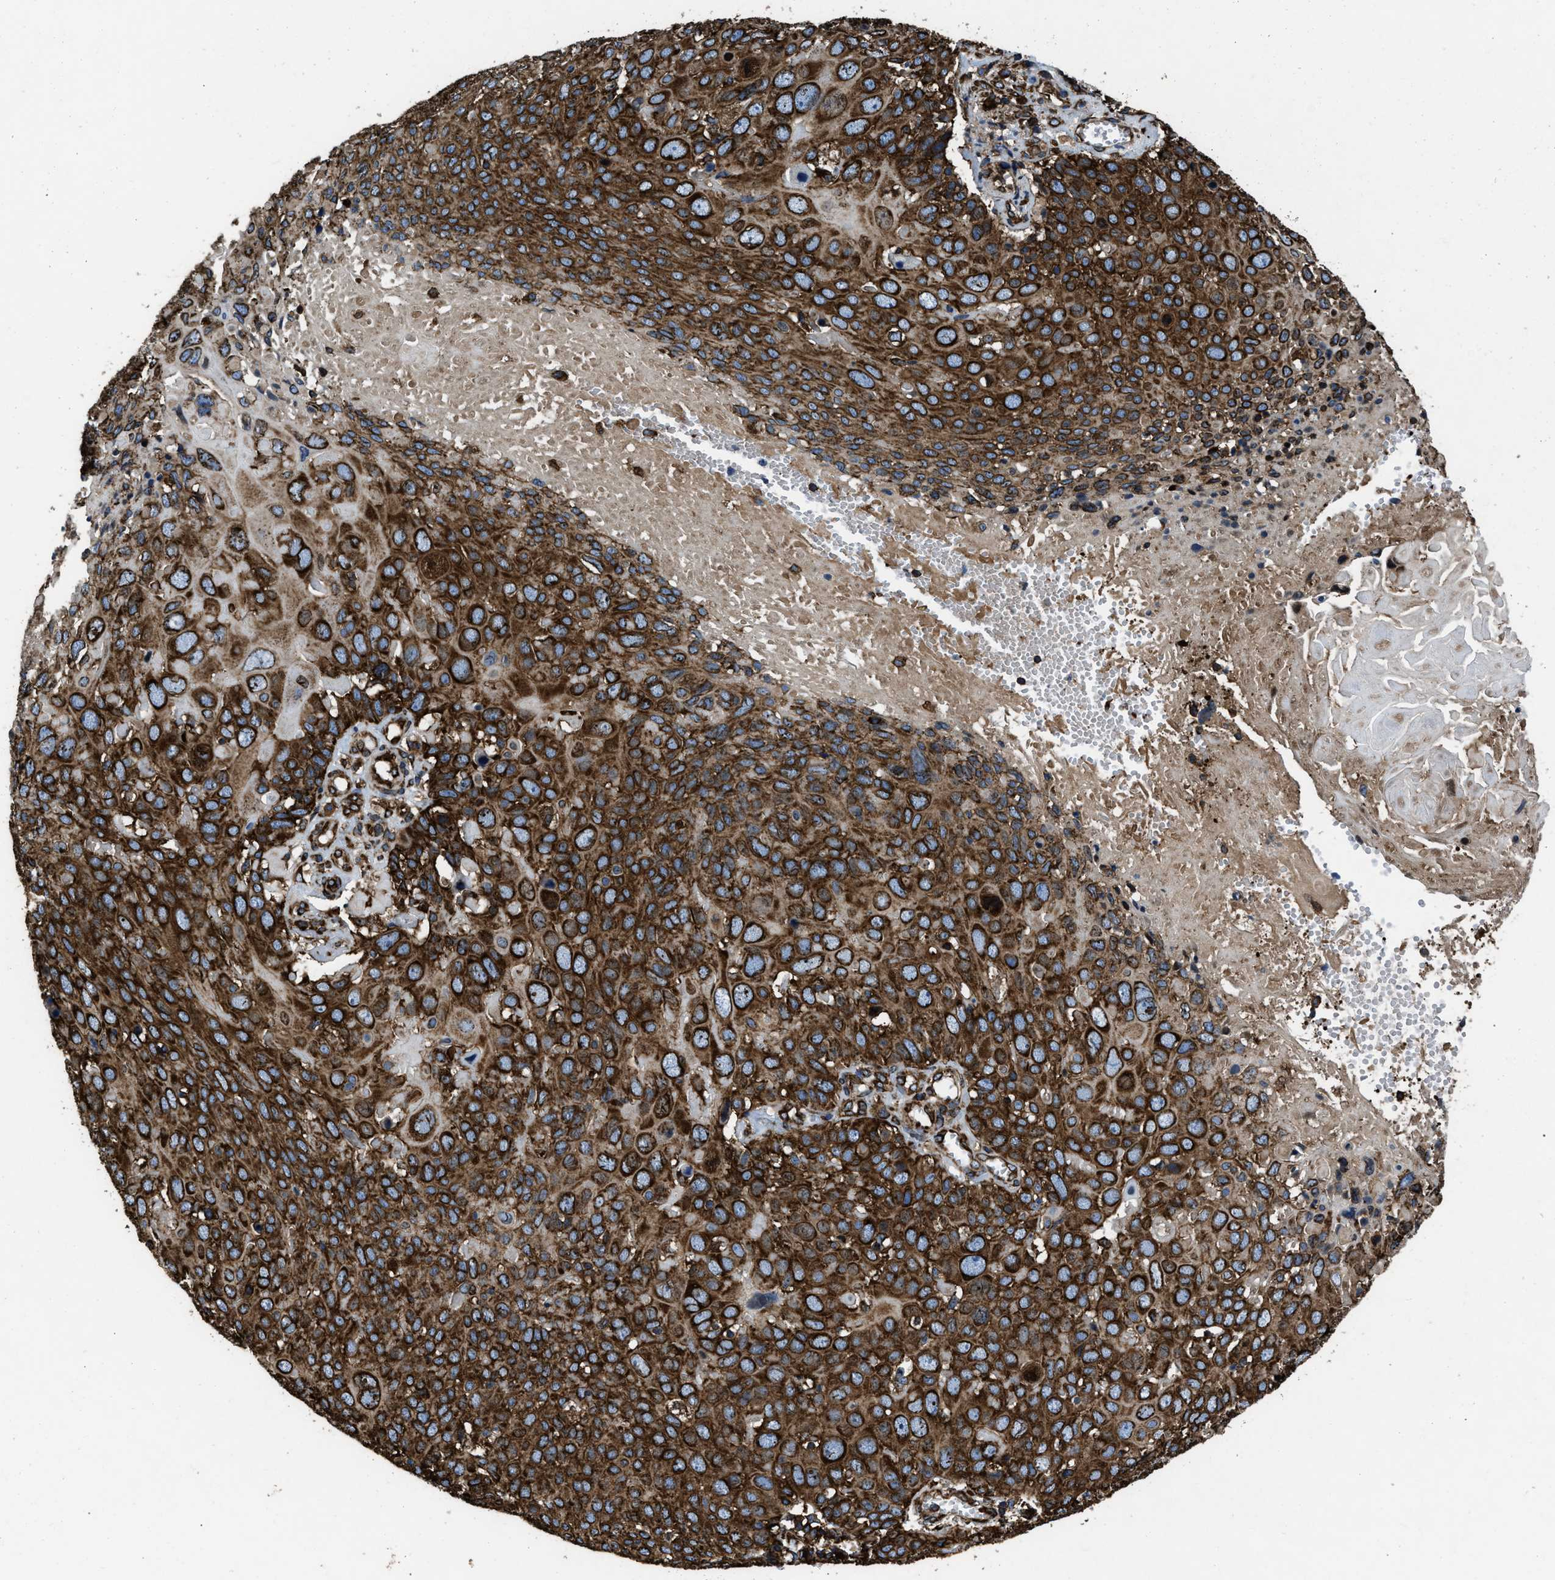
{"staining": {"intensity": "strong", "quantity": ">75%", "location": "cytoplasmic/membranous"}, "tissue": "cervical cancer", "cell_type": "Tumor cells", "image_type": "cancer", "snomed": [{"axis": "morphology", "description": "Squamous cell carcinoma, NOS"}, {"axis": "topography", "description": "Cervix"}], "caption": "An image of human cervical cancer stained for a protein displays strong cytoplasmic/membranous brown staining in tumor cells.", "gene": "CAPRIN1", "patient": {"sex": "female", "age": 74}}